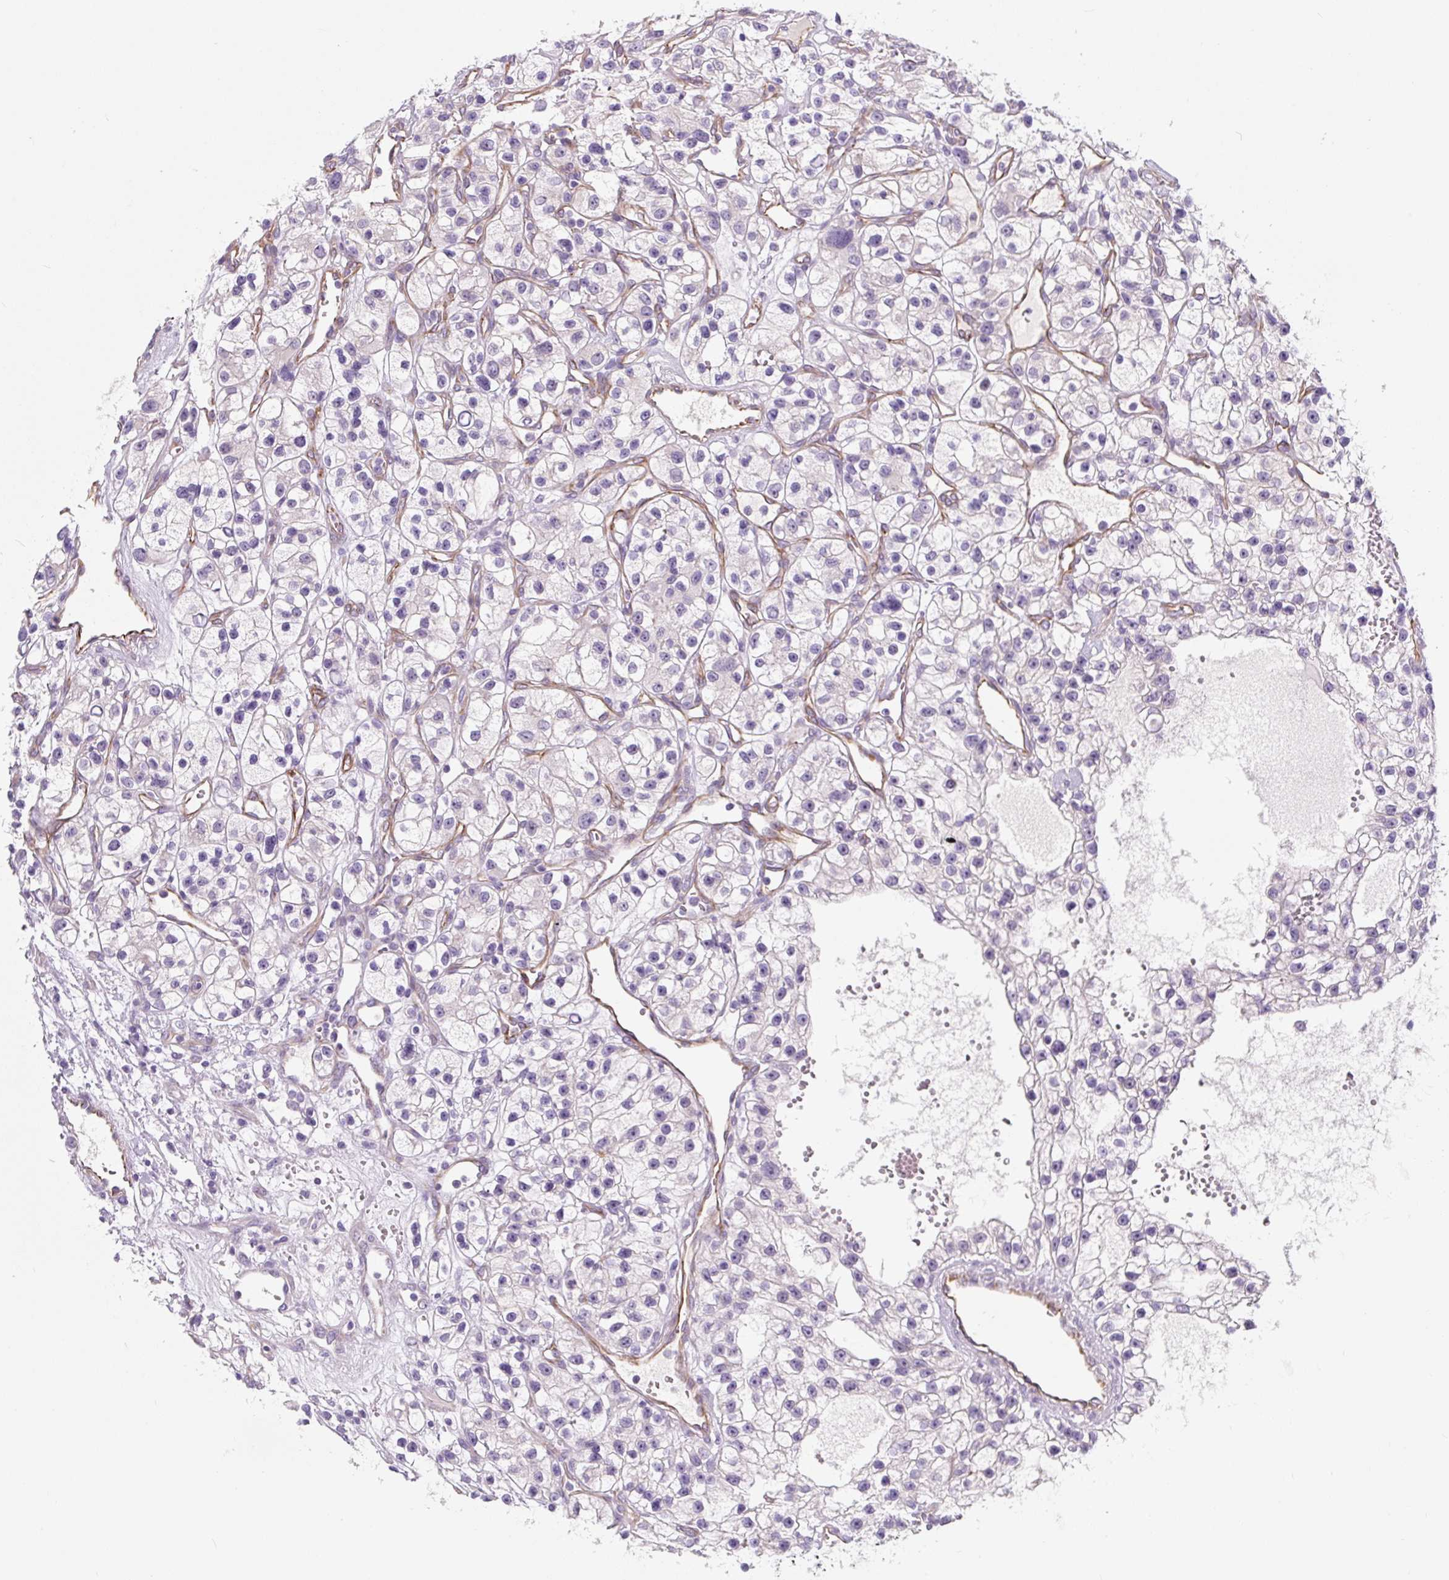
{"staining": {"intensity": "negative", "quantity": "none", "location": "none"}, "tissue": "renal cancer", "cell_type": "Tumor cells", "image_type": "cancer", "snomed": [{"axis": "morphology", "description": "Adenocarcinoma, NOS"}, {"axis": "topography", "description": "Kidney"}], "caption": "Tumor cells are negative for brown protein staining in renal adenocarcinoma.", "gene": "CCL25", "patient": {"sex": "female", "age": 57}}